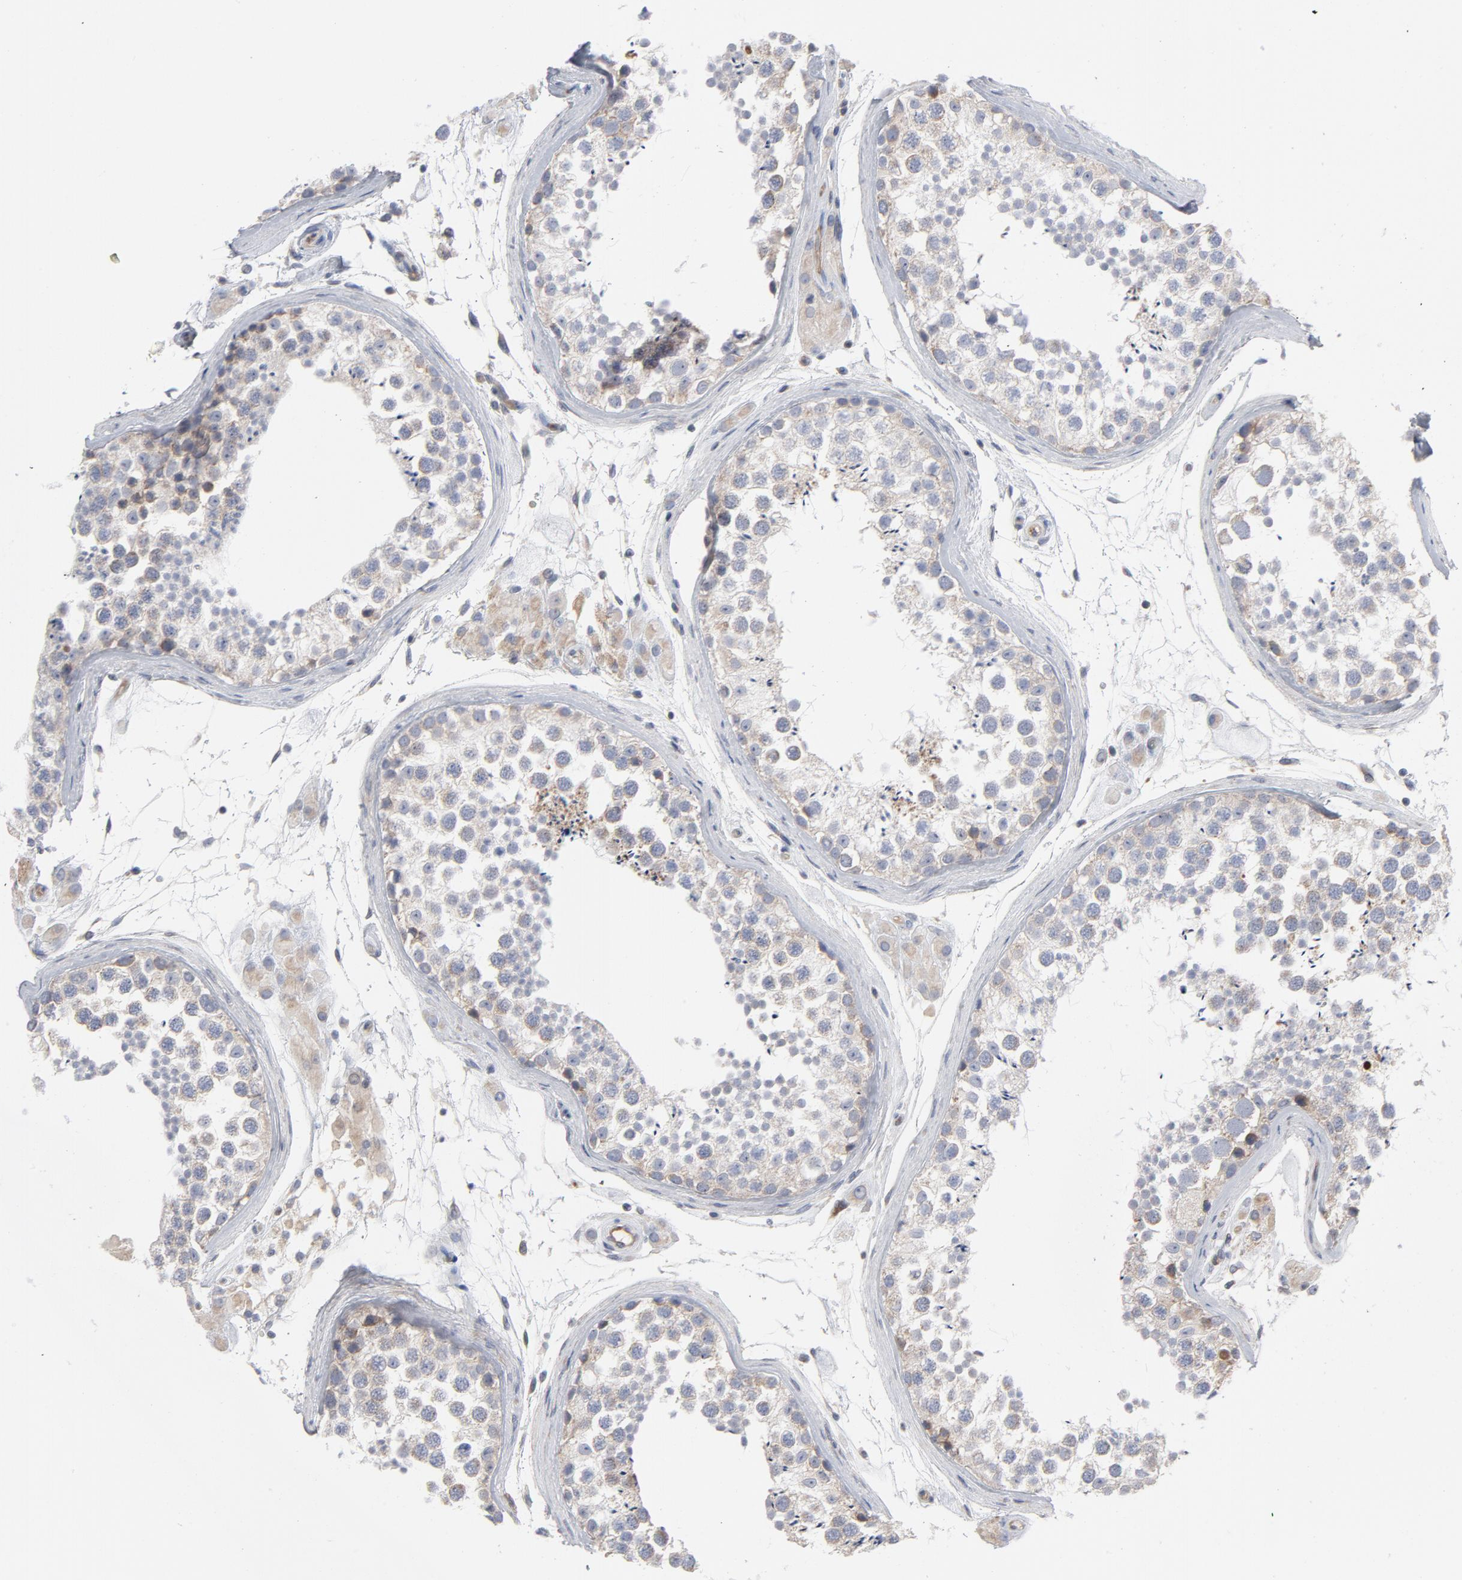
{"staining": {"intensity": "negative", "quantity": "none", "location": "none"}, "tissue": "testis", "cell_type": "Cells in seminiferous ducts", "image_type": "normal", "snomed": [{"axis": "morphology", "description": "Normal tissue, NOS"}, {"axis": "topography", "description": "Testis"}], "caption": "High magnification brightfield microscopy of unremarkable testis stained with DAB (brown) and counterstained with hematoxylin (blue): cells in seminiferous ducts show no significant expression.", "gene": "OXA1L", "patient": {"sex": "male", "age": 46}}